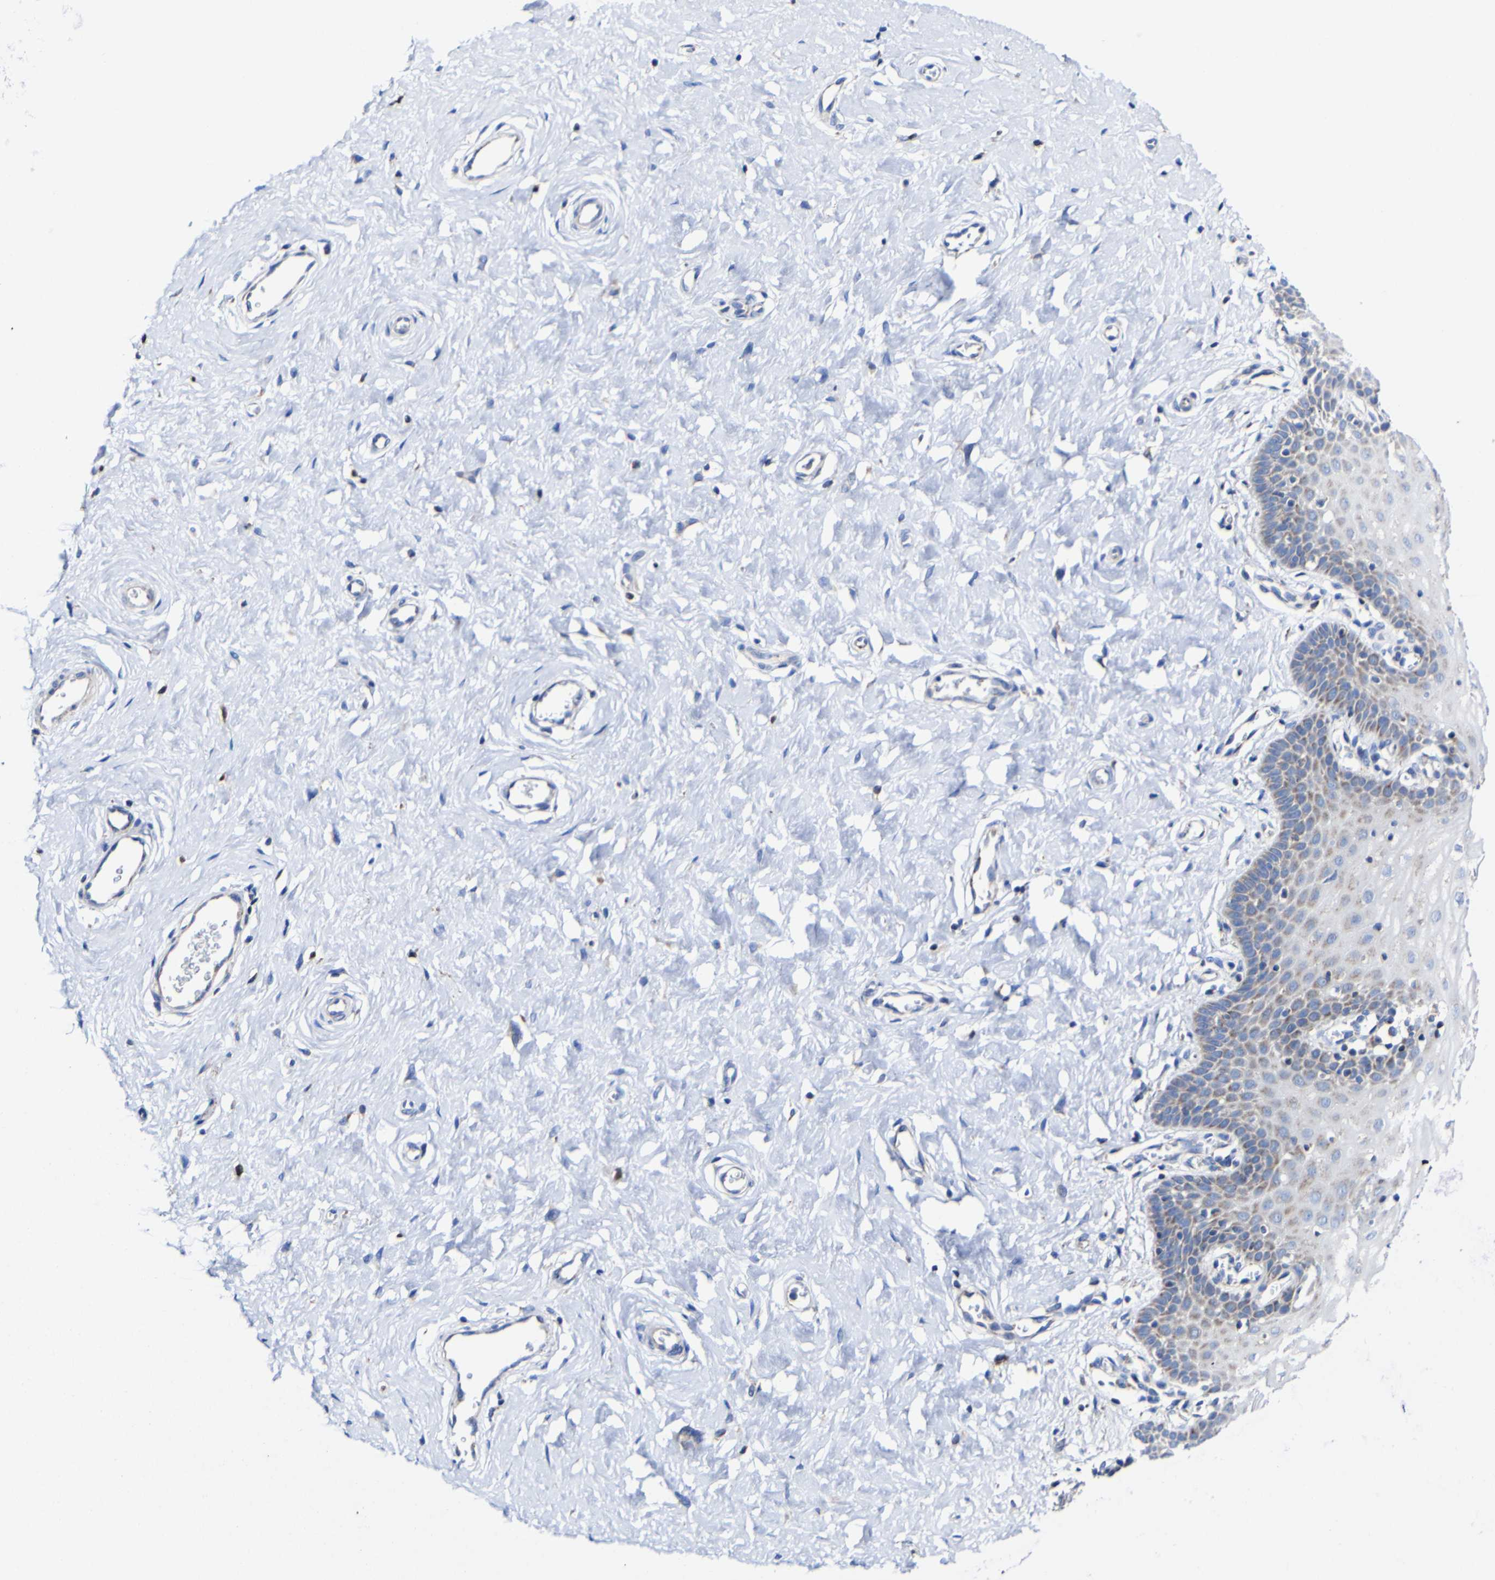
{"staining": {"intensity": "negative", "quantity": "none", "location": "none"}, "tissue": "cervix", "cell_type": "Glandular cells", "image_type": "normal", "snomed": [{"axis": "morphology", "description": "Normal tissue, NOS"}, {"axis": "topography", "description": "Cervix"}], "caption": "The histopathology image reveals no staining of glandular cells in normal cervix.", "gene": "CCDC90B", "patient": {"sex": "female", "age": 55}}